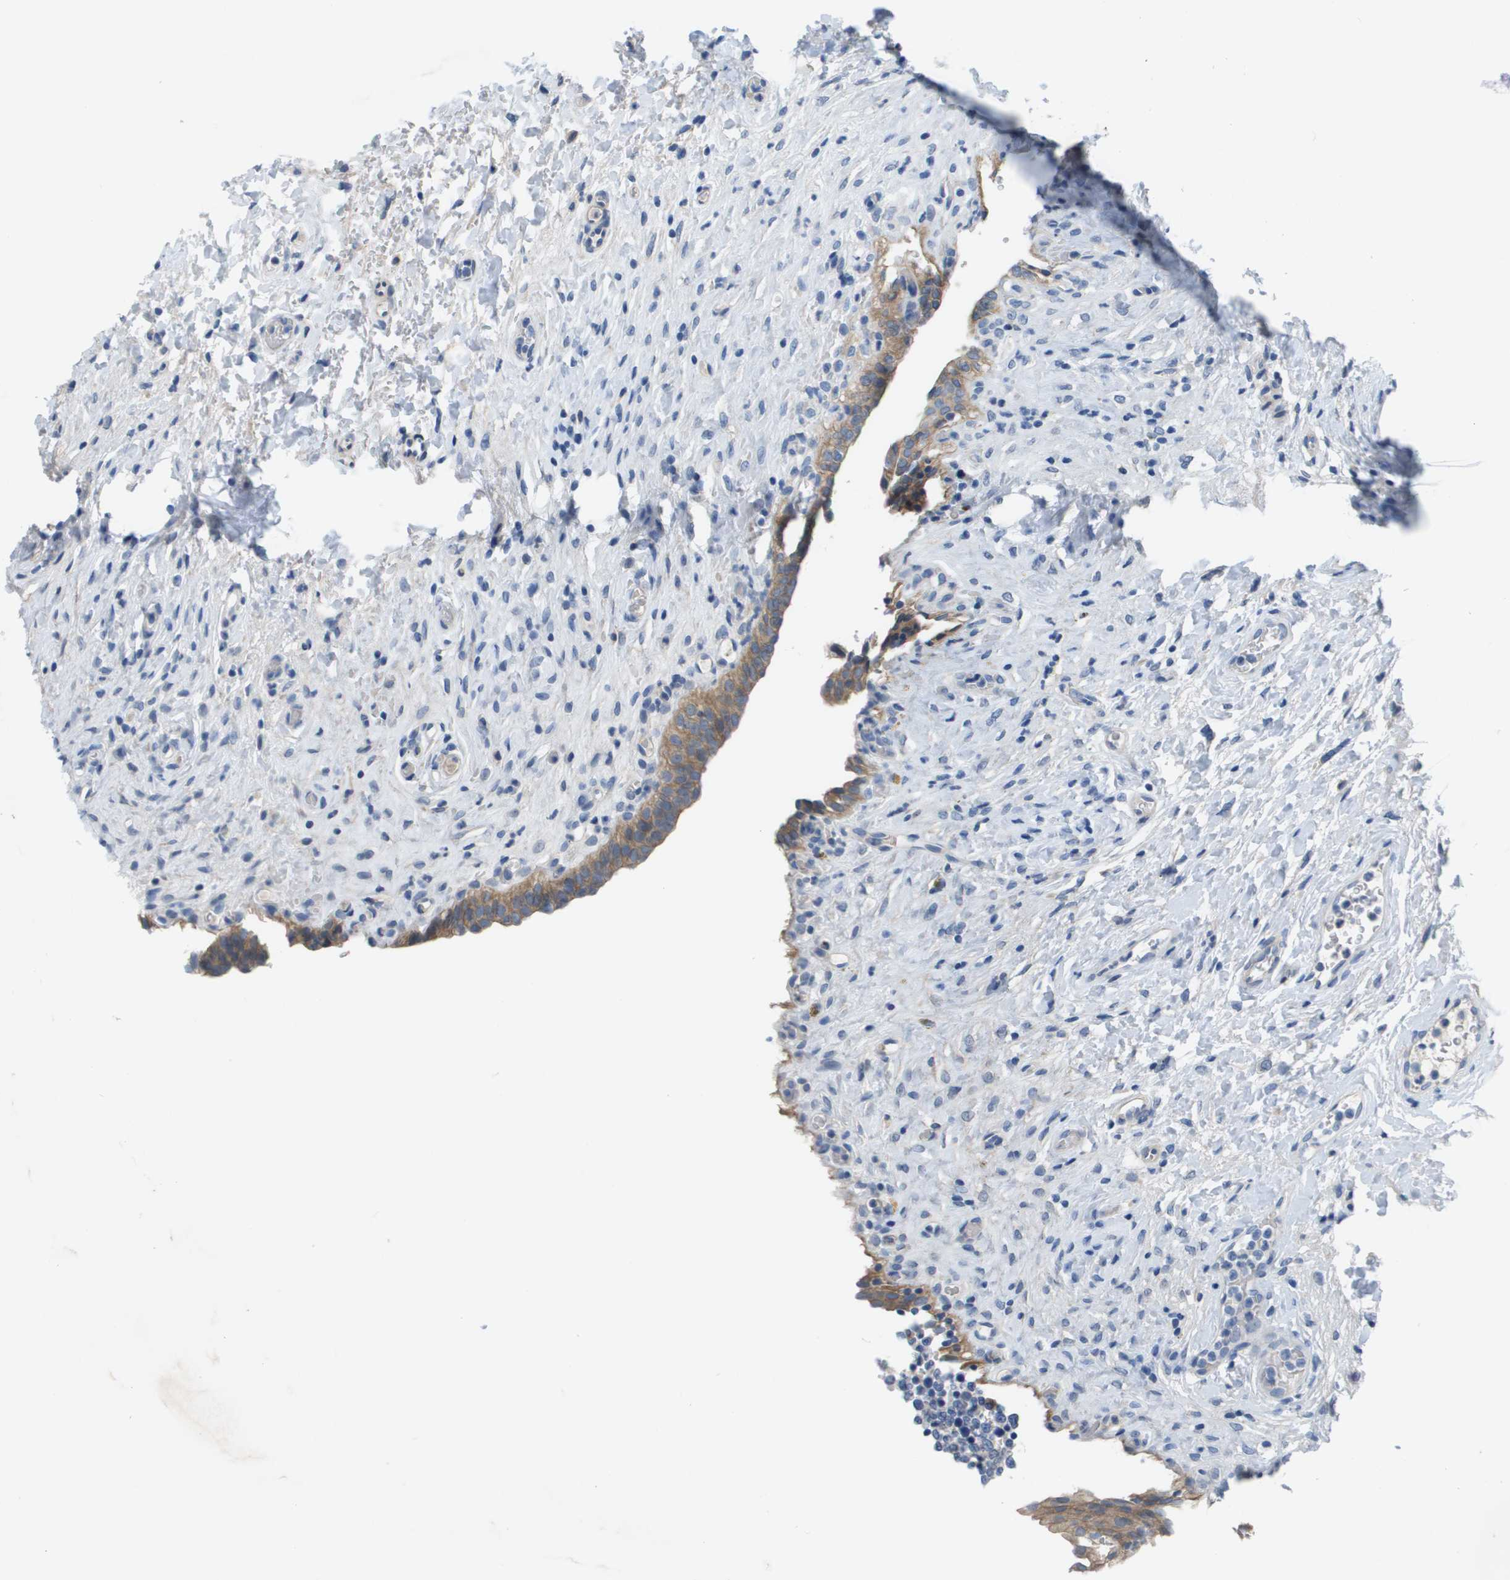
{"staining": {"intensity": "moderate", "quantity": "25%-75%", "location": "cytoplasmic/membranous"}, "tissue": "urinary bladder", "cell_type": "Urothelial cells", "image_type": "normal", "snomed": [{"axis": "morphology", "description": "Urothelial carcinoma, High grade"}, {"axis": "topography", "description": "Urinary bladder"}], "caption": "A medium amount of moderate cytoplasmic/membranous positivity is appreciated in about 25%-75% of urothelial cells in benign urinary bladder. (brown staining indicates protein expression, while blue staining denotes nuclei).", "gene": "NCS1", "patient": {"sex": "male", "age": 46}}